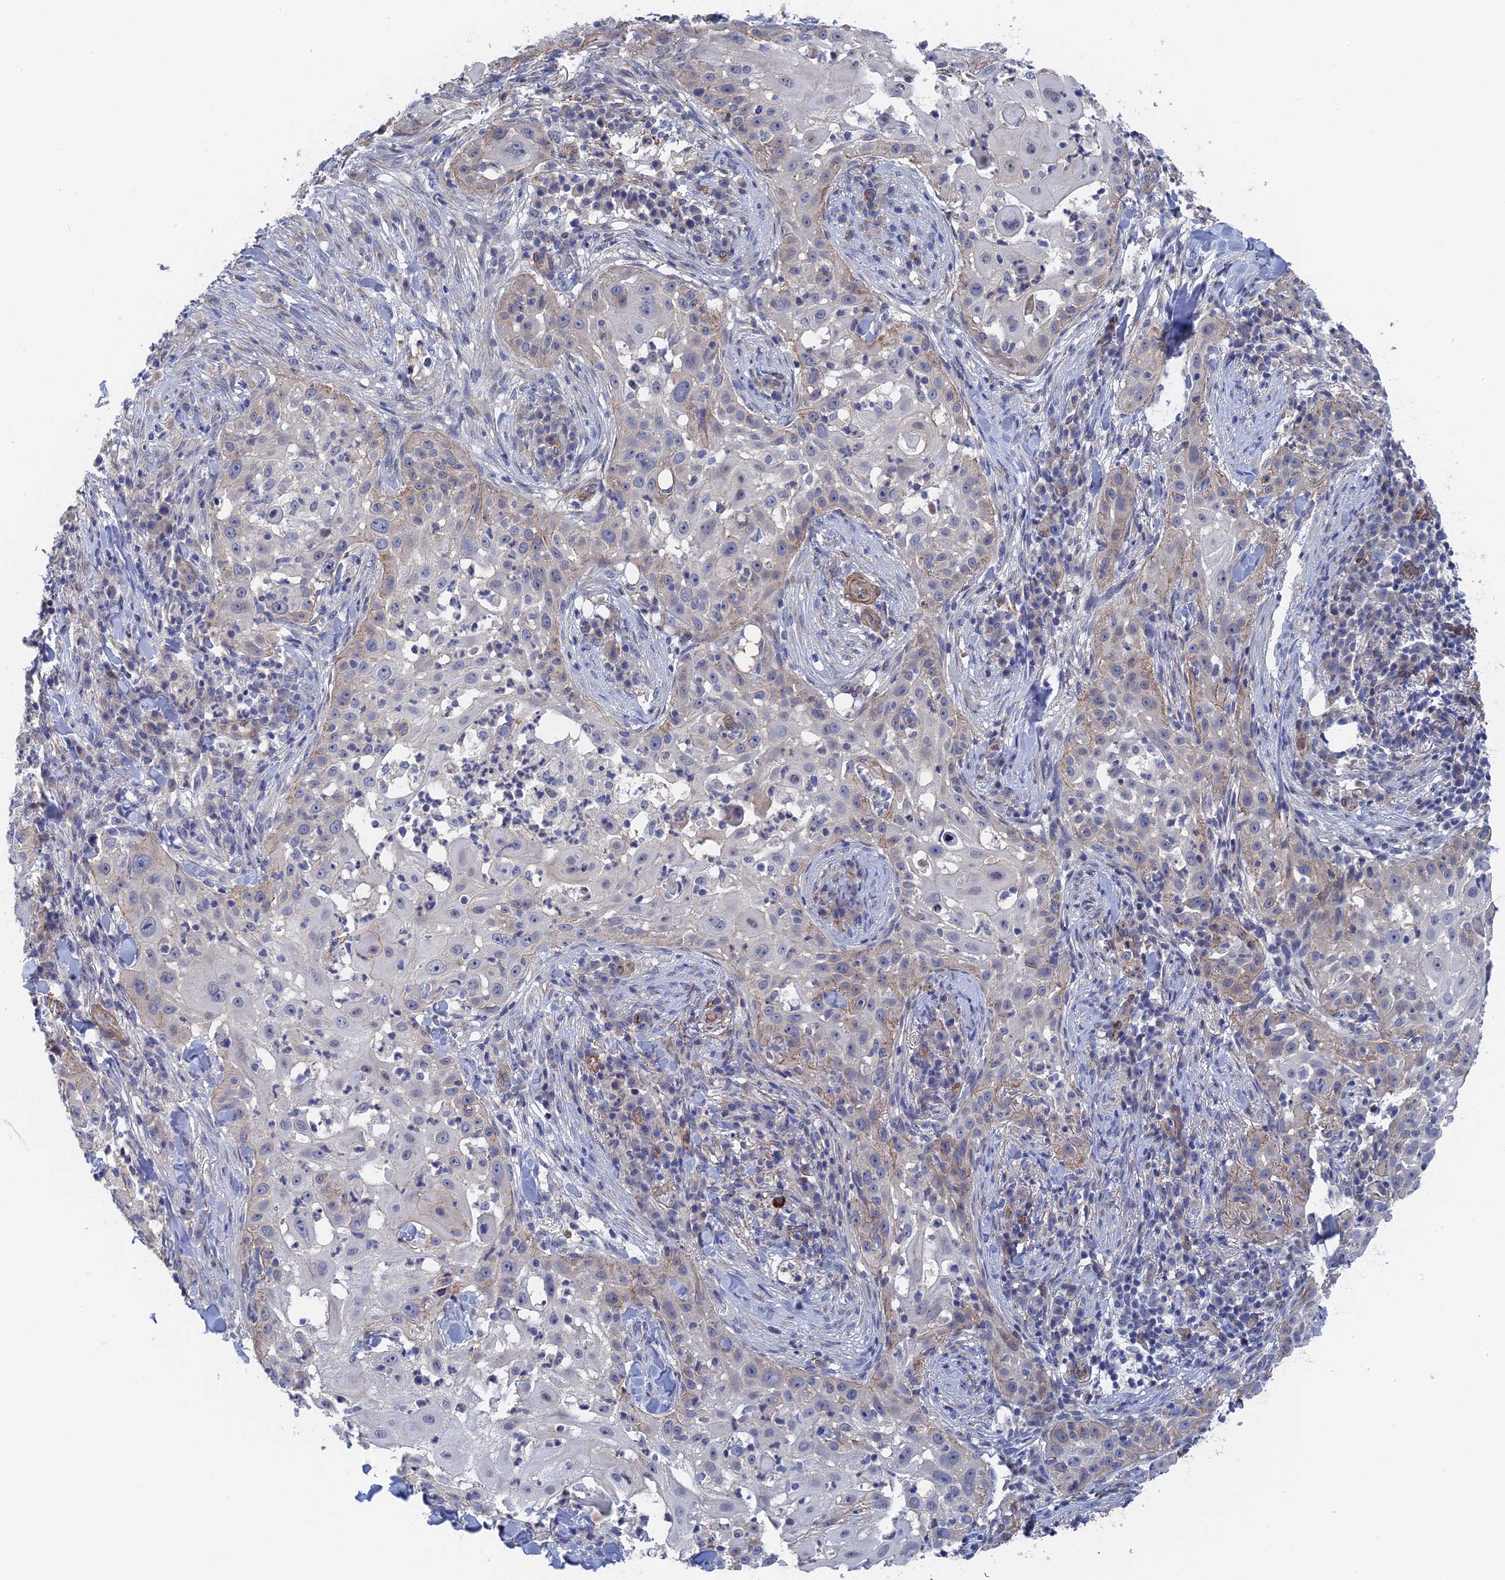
{"staining": {"intensity": "negative", "quantity": "none", "location": "none"}, "tissue": "skin cancer", "cell_type": "Tumor cells", "image_type": "cancer", "snomed": [{"axis": "morphology", "description": "Squamous cell carcinoma, NOS"}, {"axis": "topography", "description": "Skin"}], "caption": "An immunohistochemistry histopathology image of skin cancer (squamous cell carcinoma) is shown. There is no staining in tumor cells of skin cancer (squamous cell carcinoma).", "gene": "MTHFSD", "patient": {"sex": "female", "age": 44}}